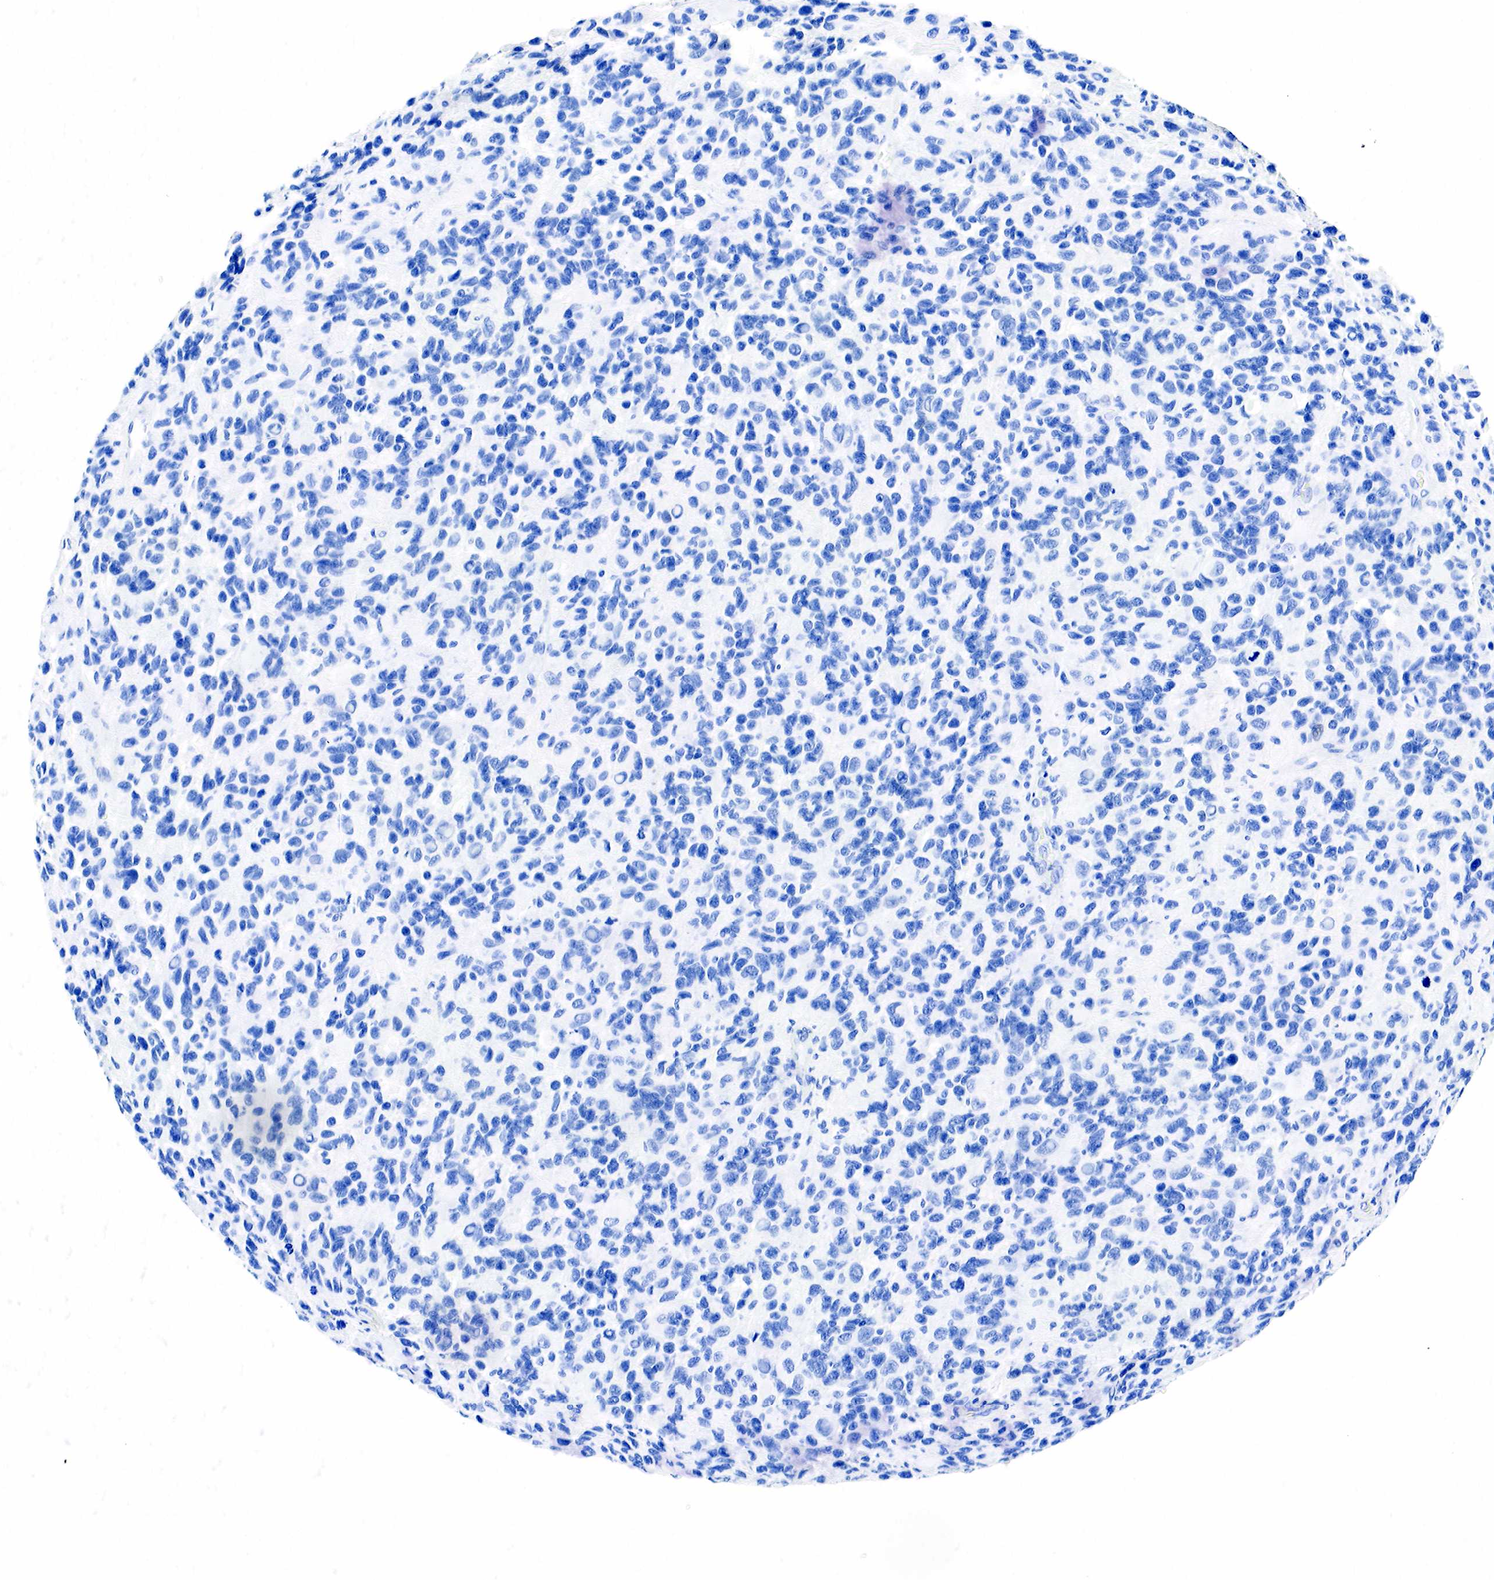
{"staining": {"intensity": "negative", "quantity": "none", "location": "none"}, "tissue": "glioma", "cell_type": "Tumor cells", "image_type": "cancer", "snomed": [{"axis": "morphology", "description": "Glioma, malignant, High grade"}, {"axis": "topography", "description": "Brain"}], "caption": "Tumor cells are negative for brown protein staining in glioma.", "gene": "ESR1", "patient": {"sex": "male", "age": 77}}